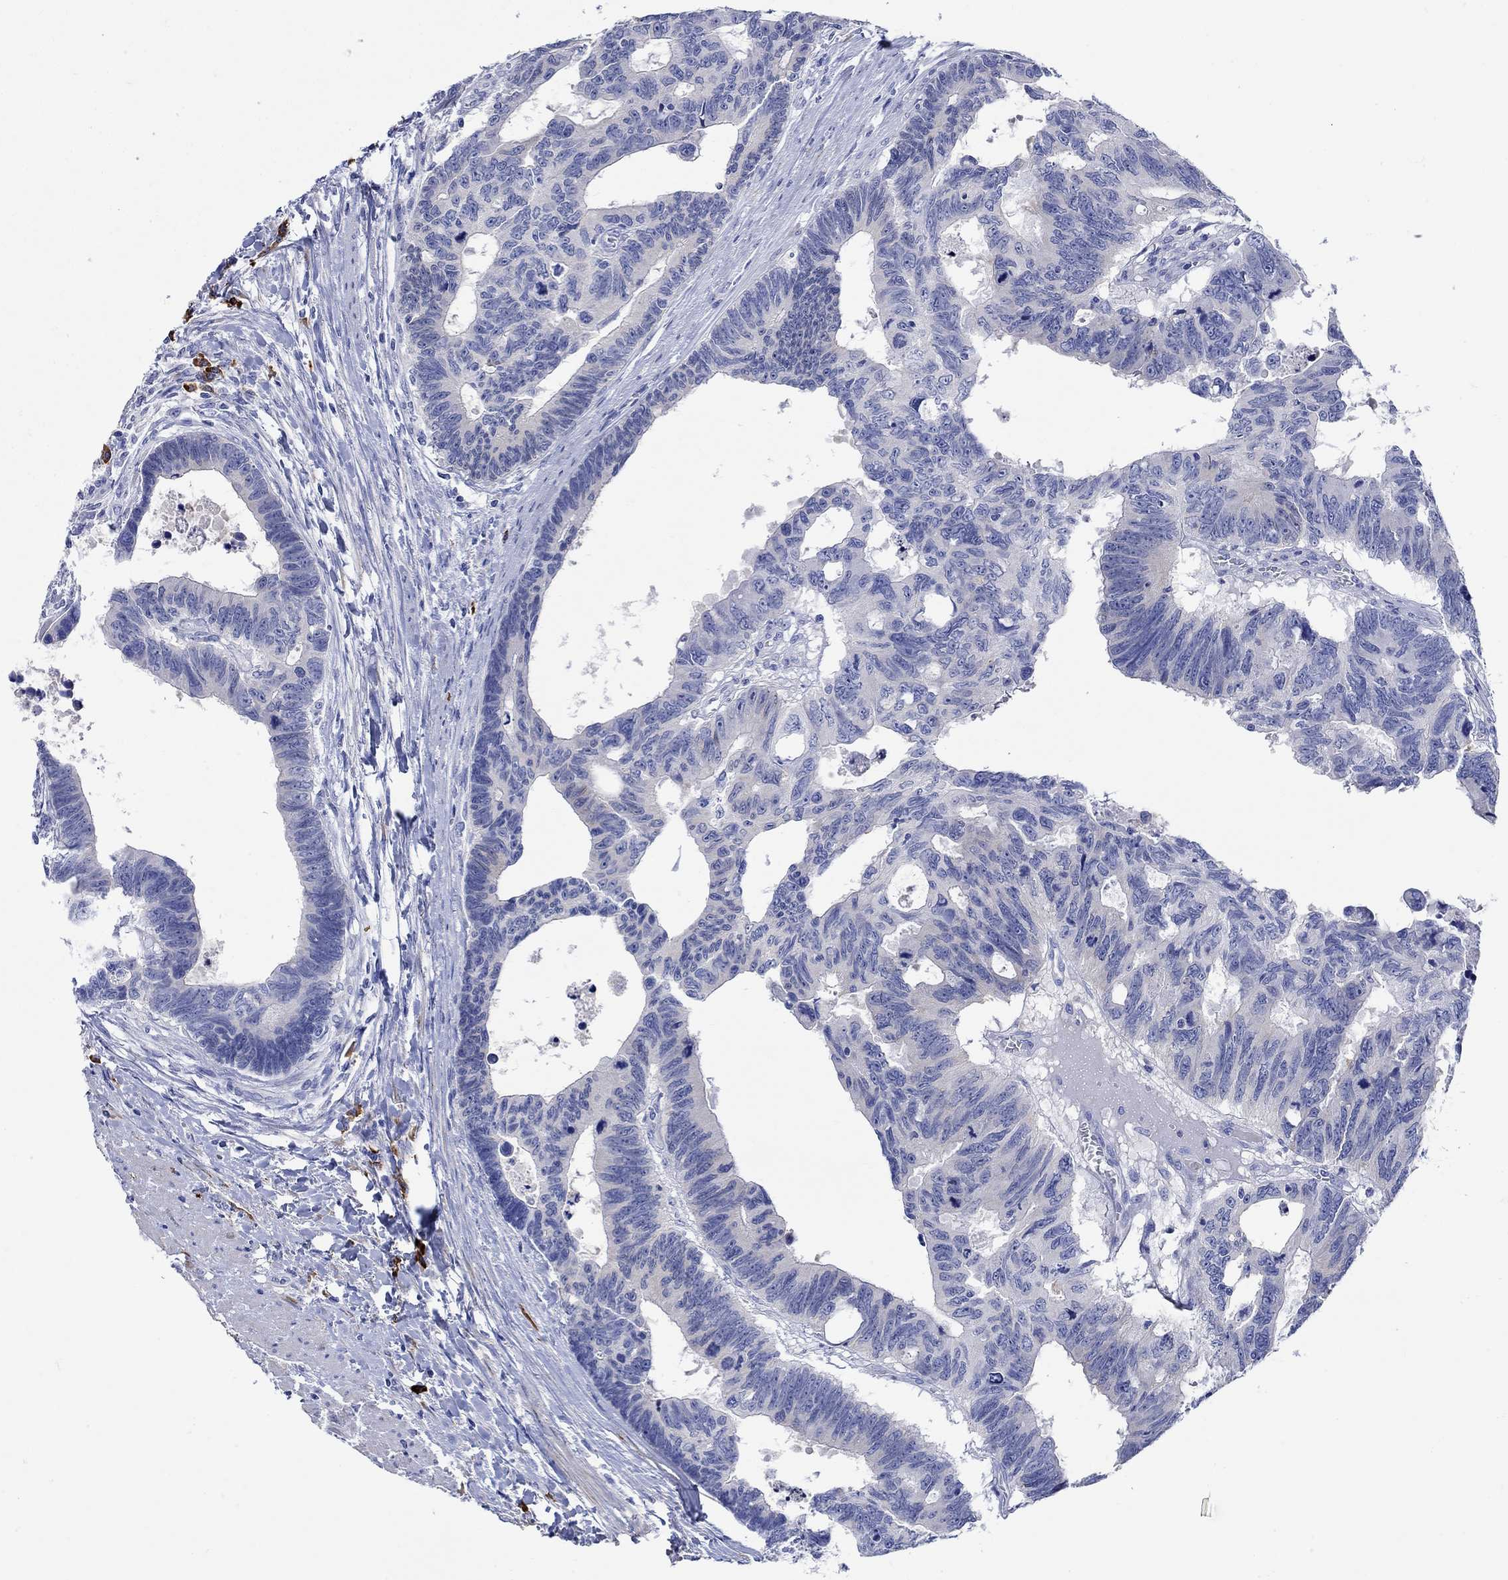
{"staining": {"intensity": "negative", "quantity": "none", "location": "none"}, "tissue": "colorectal cancer", "cell_type": "Tumor cells", "image_type": "cancer", "snomed": [{"axis": "morphology", "description": "Adenocarcinoma, NOS"}, {"axis": "topography", "description": "Colon"}], "caption": "An image of human colorectal cancer is negative for staining in tumor cells.", "gene": "P2RY6", "patient": {"sex": "female", "age": 77}}